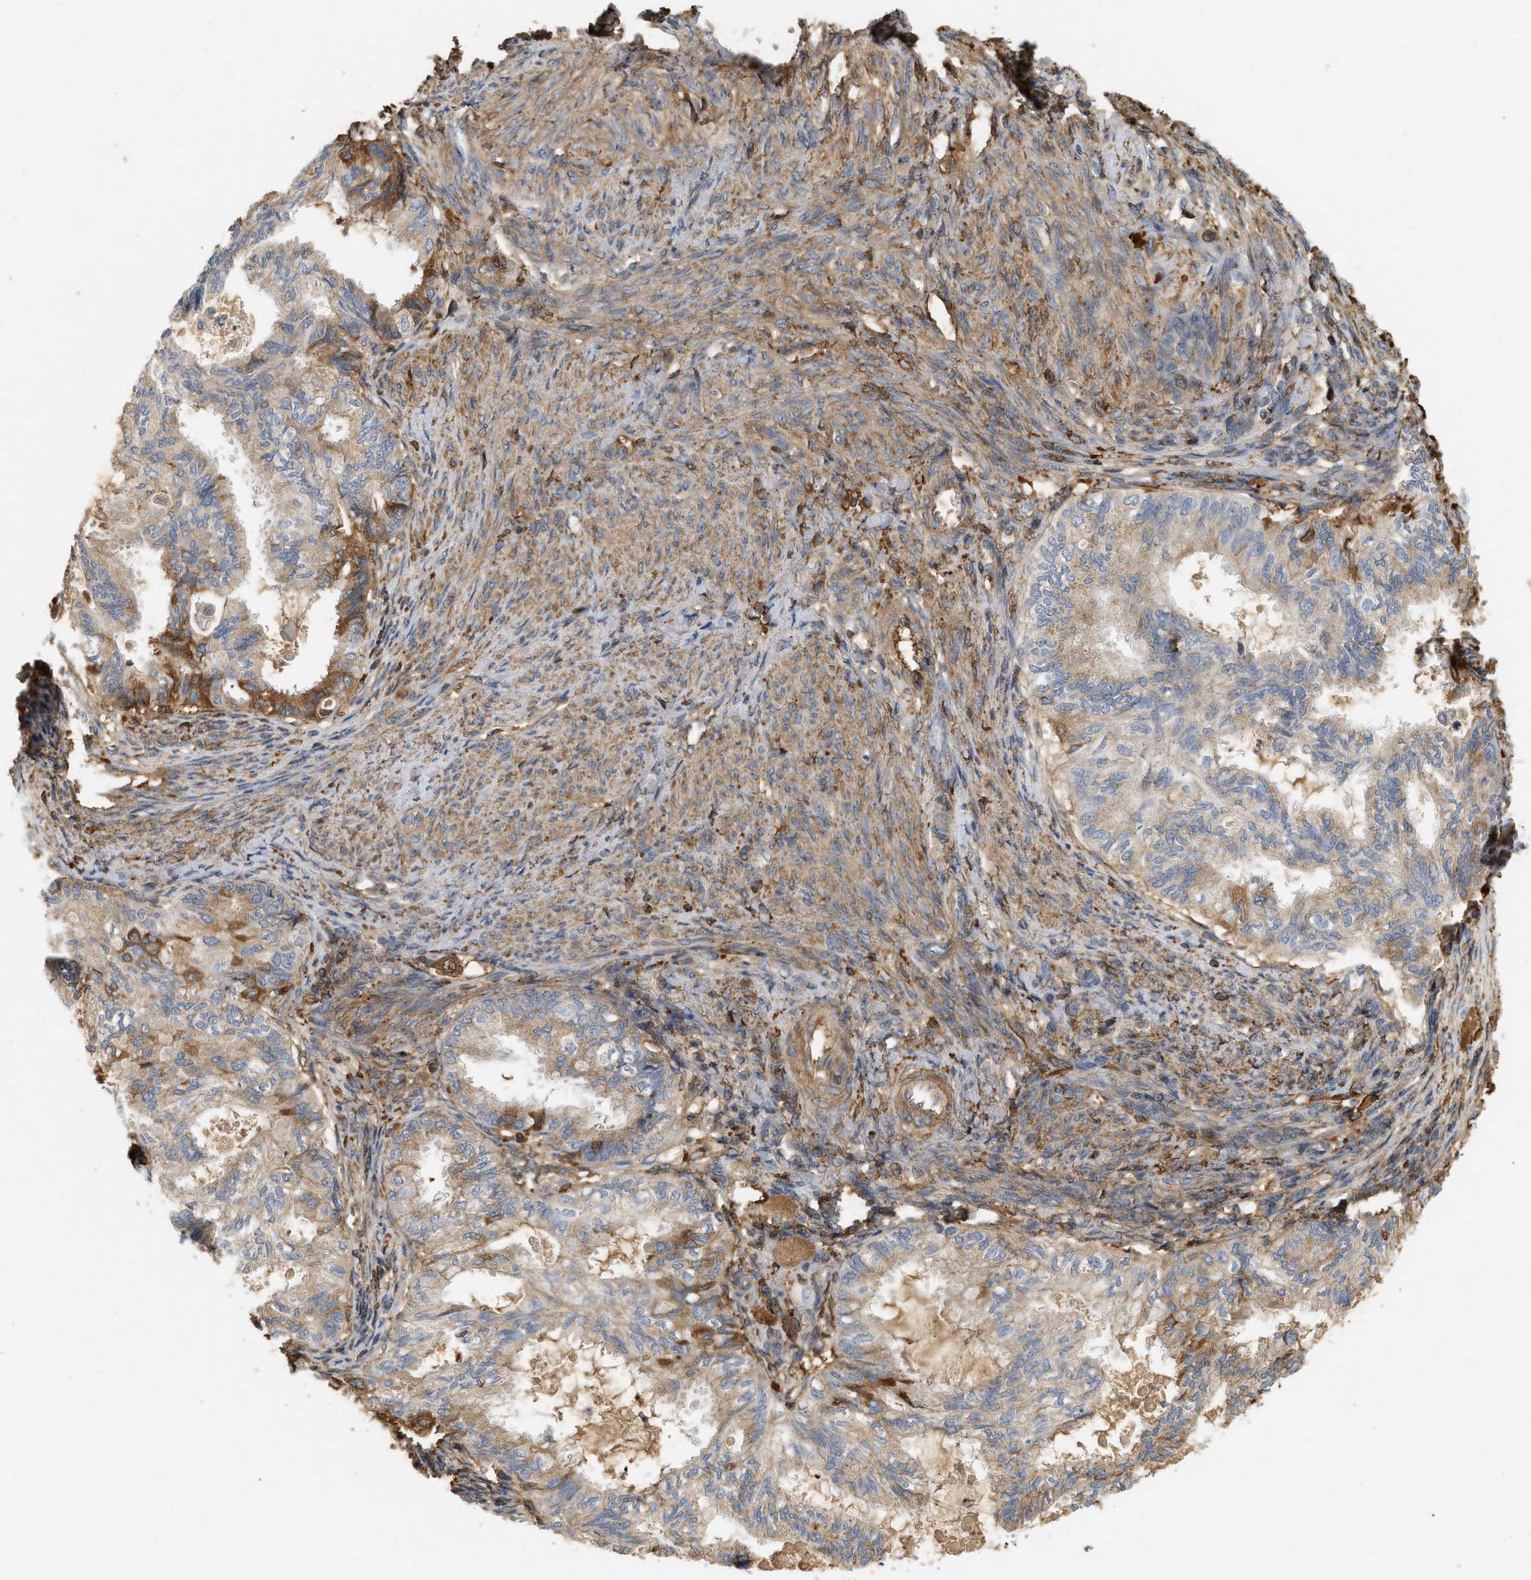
{"staining": {"intensity": "moderate", "quantity": ">75%", "location": "cytoplasmic/membranous"}, "tissue": "cervical cancer", "cell_type": "Tumor cells", "image_type": "cancer", "snomed": [{"axis": "morphology", "description": "Normal tissue, NOS"}, {"axis": "morphology", "description": "Adenocarcinoma, NOS"}, {"axis": "topography", "description": "Cervix"}, {"axis": "topography", "description": "Endometrium"}], "caption": "An image of human cervical adenocarcinoma stained for a protein demonstrates moderate cytoplasmic/membranous brown staining in tumor cells. Ihc stains the protein in brown and the nuclei are stained blue.", "gene": "F8", "patient": {"sex": "female", "age": 86}}